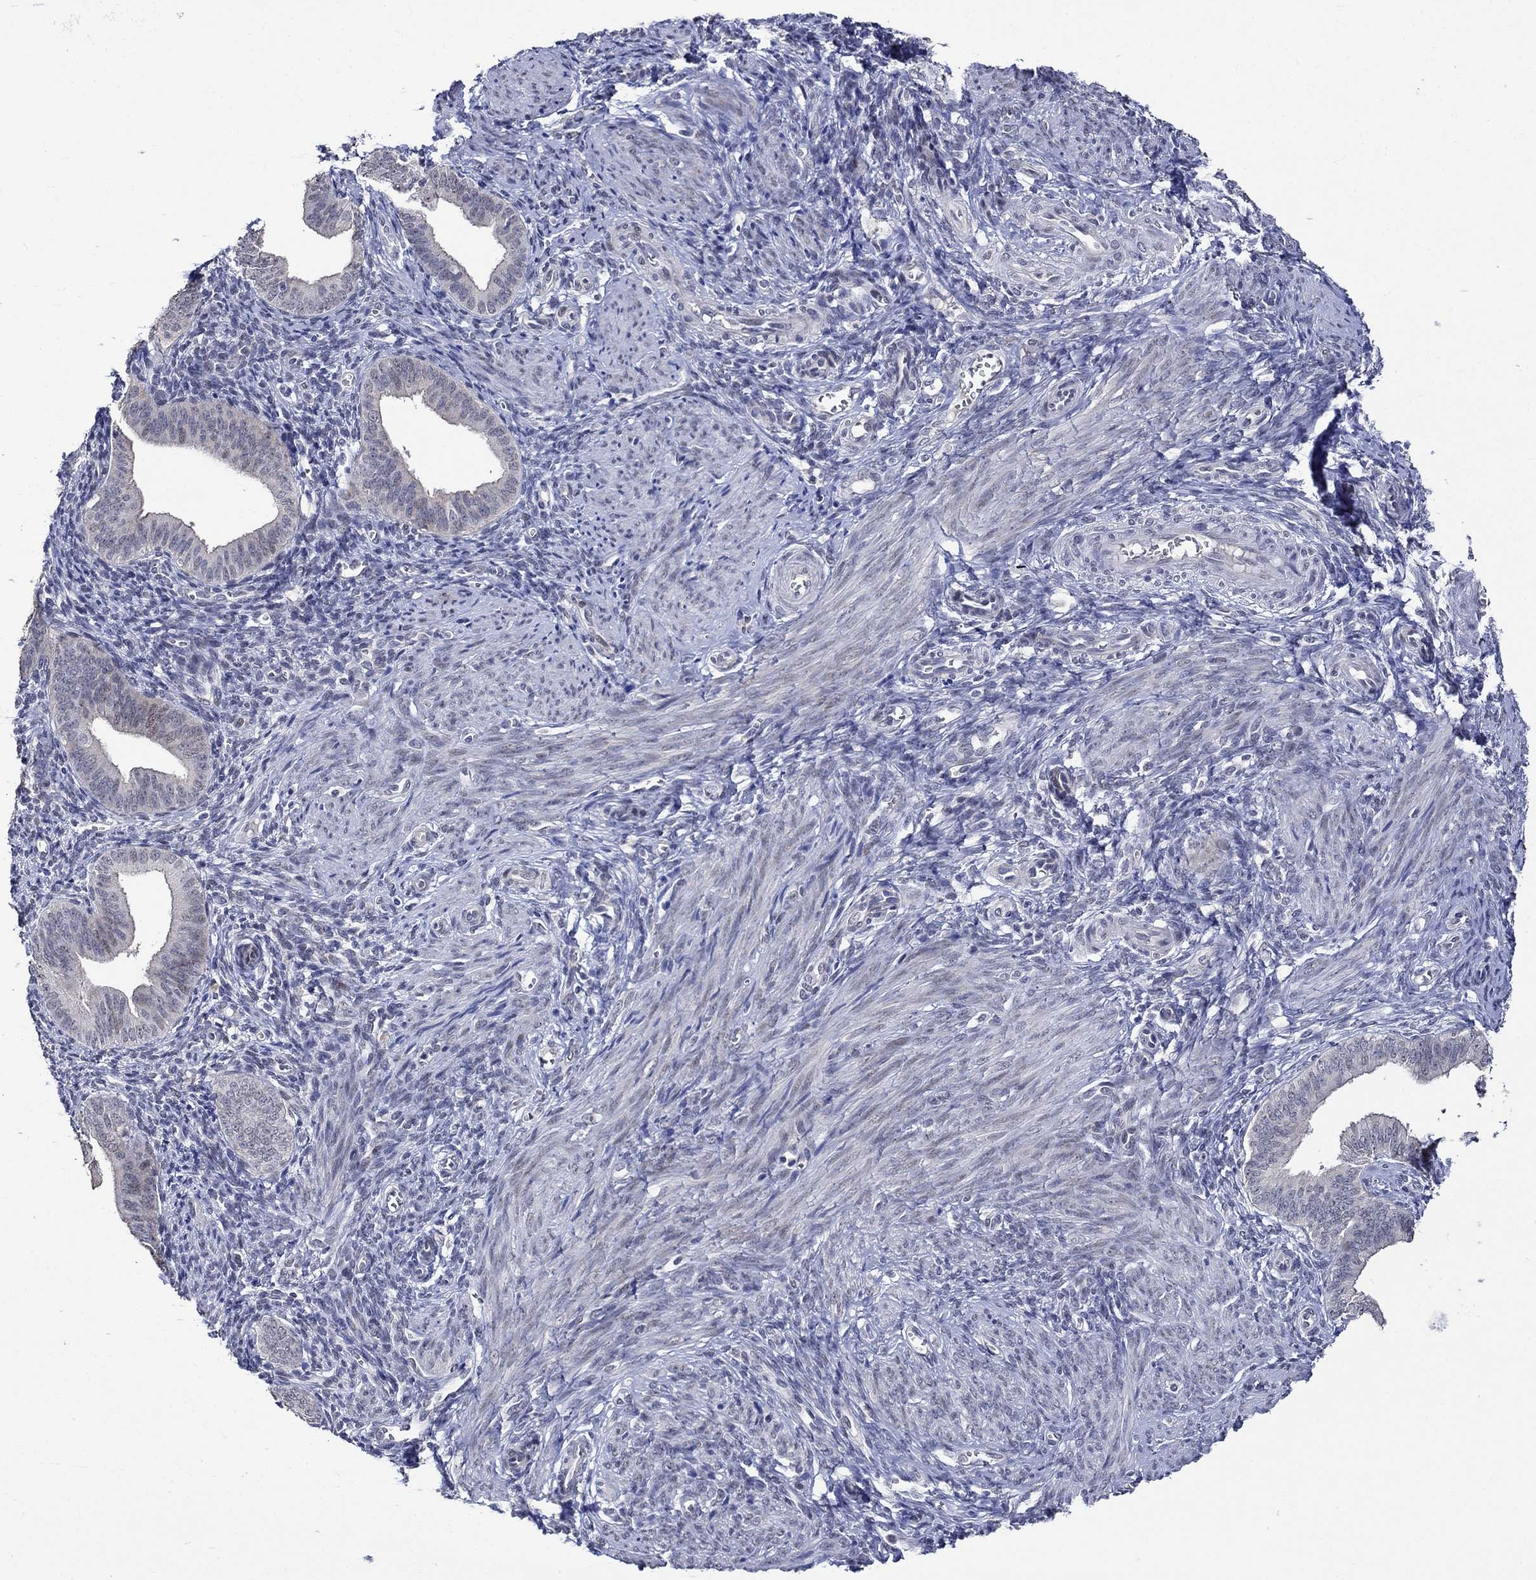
{"staining": {"intensity": "negative", "quantity": "none", "location": "none"}, "tissue": "endometrium", "cell_type": "Cells in endometrial stroma", "image_type": "normal", "snomed": [{"axis": "morphology", "description": "Normal tissue, NOS"}, {"axis": "topography", "description": "Endometrium"}], "caption": "Endometrium stained for a protein using immunohistochemistry (IHC) exhibits no expression cells in endometrial stroma.", "gene": "DDX3Y", "patient": {"sex": "female", "age": 42}}